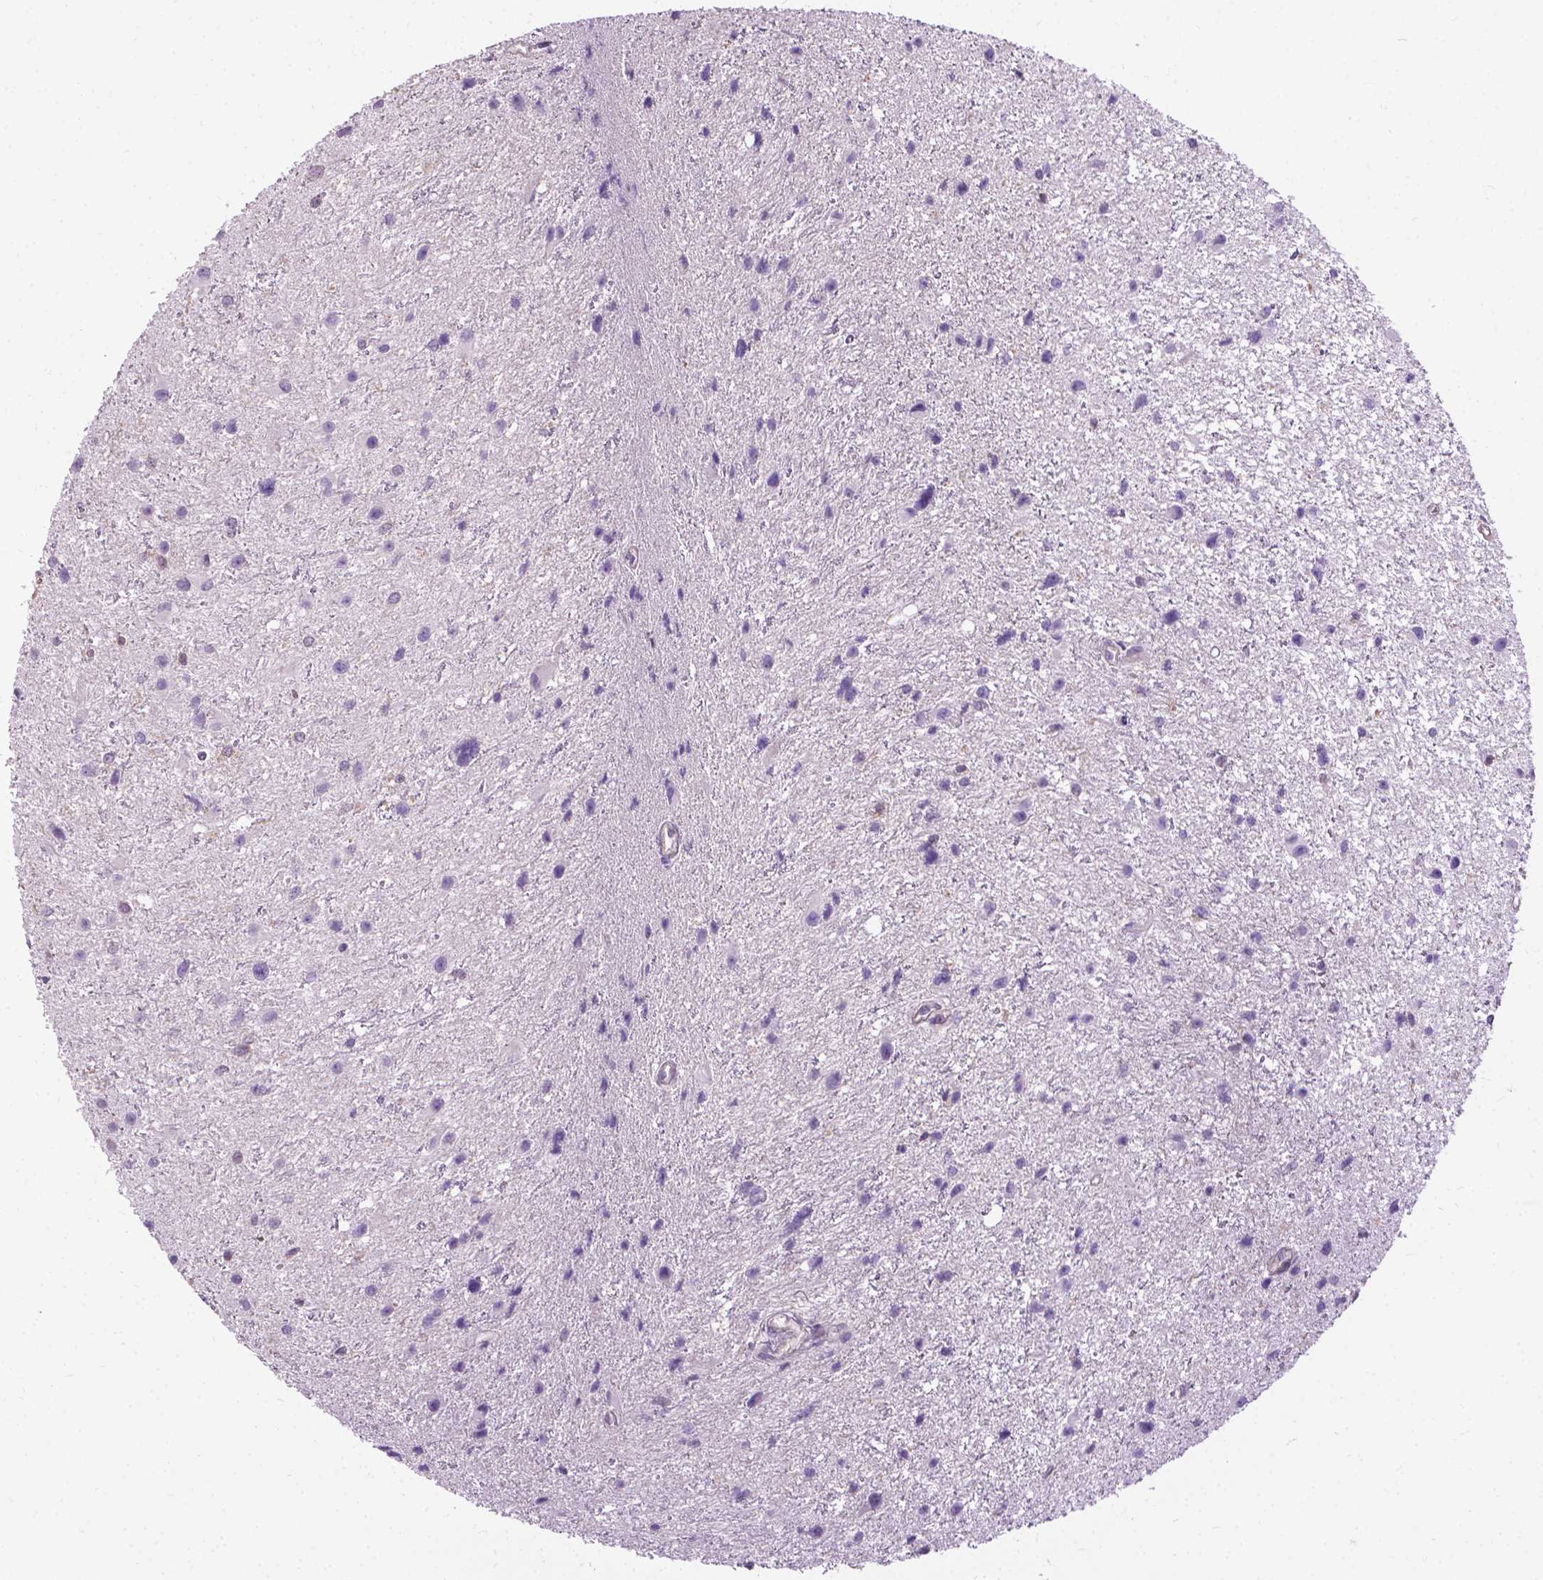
{"staining": {"intensity": "negative", "quantity": "none", "location": "none"}, "tissue": "glioma", "cell_type": "Tumor cells", "image_type": "cancer", "snomed": [{"axis": "morphology", "description": "Glioma, malignant, Low grade"}, {"axis": "topography", "description": "Brain"}], "caption": "The histopathology image demonstrates no staining of tumor cells in malignant glioma (low-grade).", "gene": "JAK3", "patient": {"sex": "female", "age": 32}}